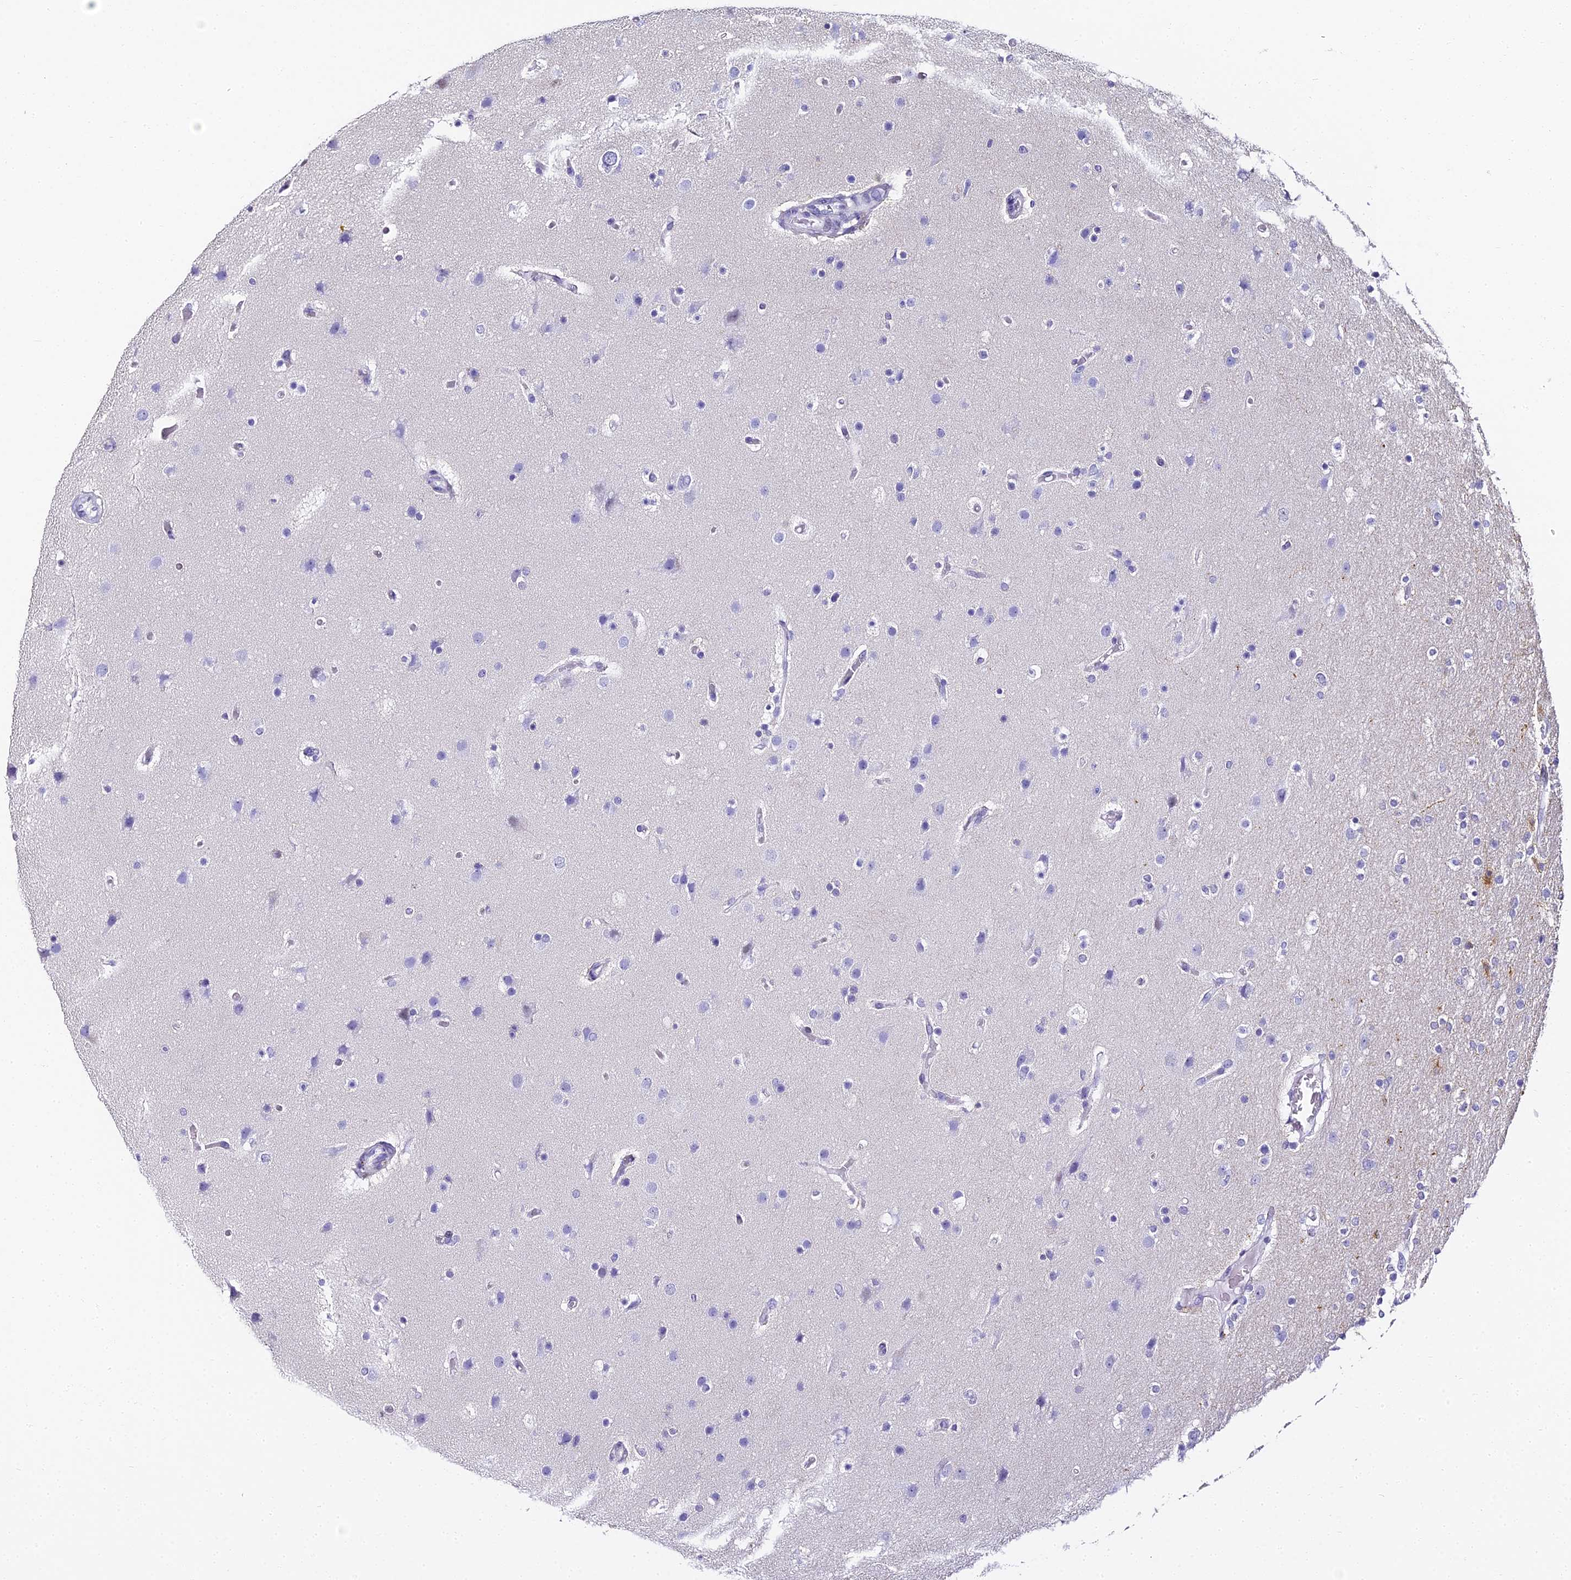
{"staining": {"intensity": "negative", "quantity": "none", "location": "none"}, "tissue": "glioma", "cell_type": "Tumor cells", "image_type": "cancer", "snomed": [{"axis": "morphology", "description": "Glioma, malignant, High grade"}, {"axis": "topography", "description": "Cerebral cortex"}], "caption": "An immunohistochemistry micrograph of glioma is shown. There is no staining in tumor cells of glioma. Brightfield microscopy of immunohistochemistry (IHC) stained with DAB (brown) and hematoxylin (blue), captured at high magnification.", "gene": "ABHD14A-ACY1", "patient": {"sex": "female", "age": 36}}